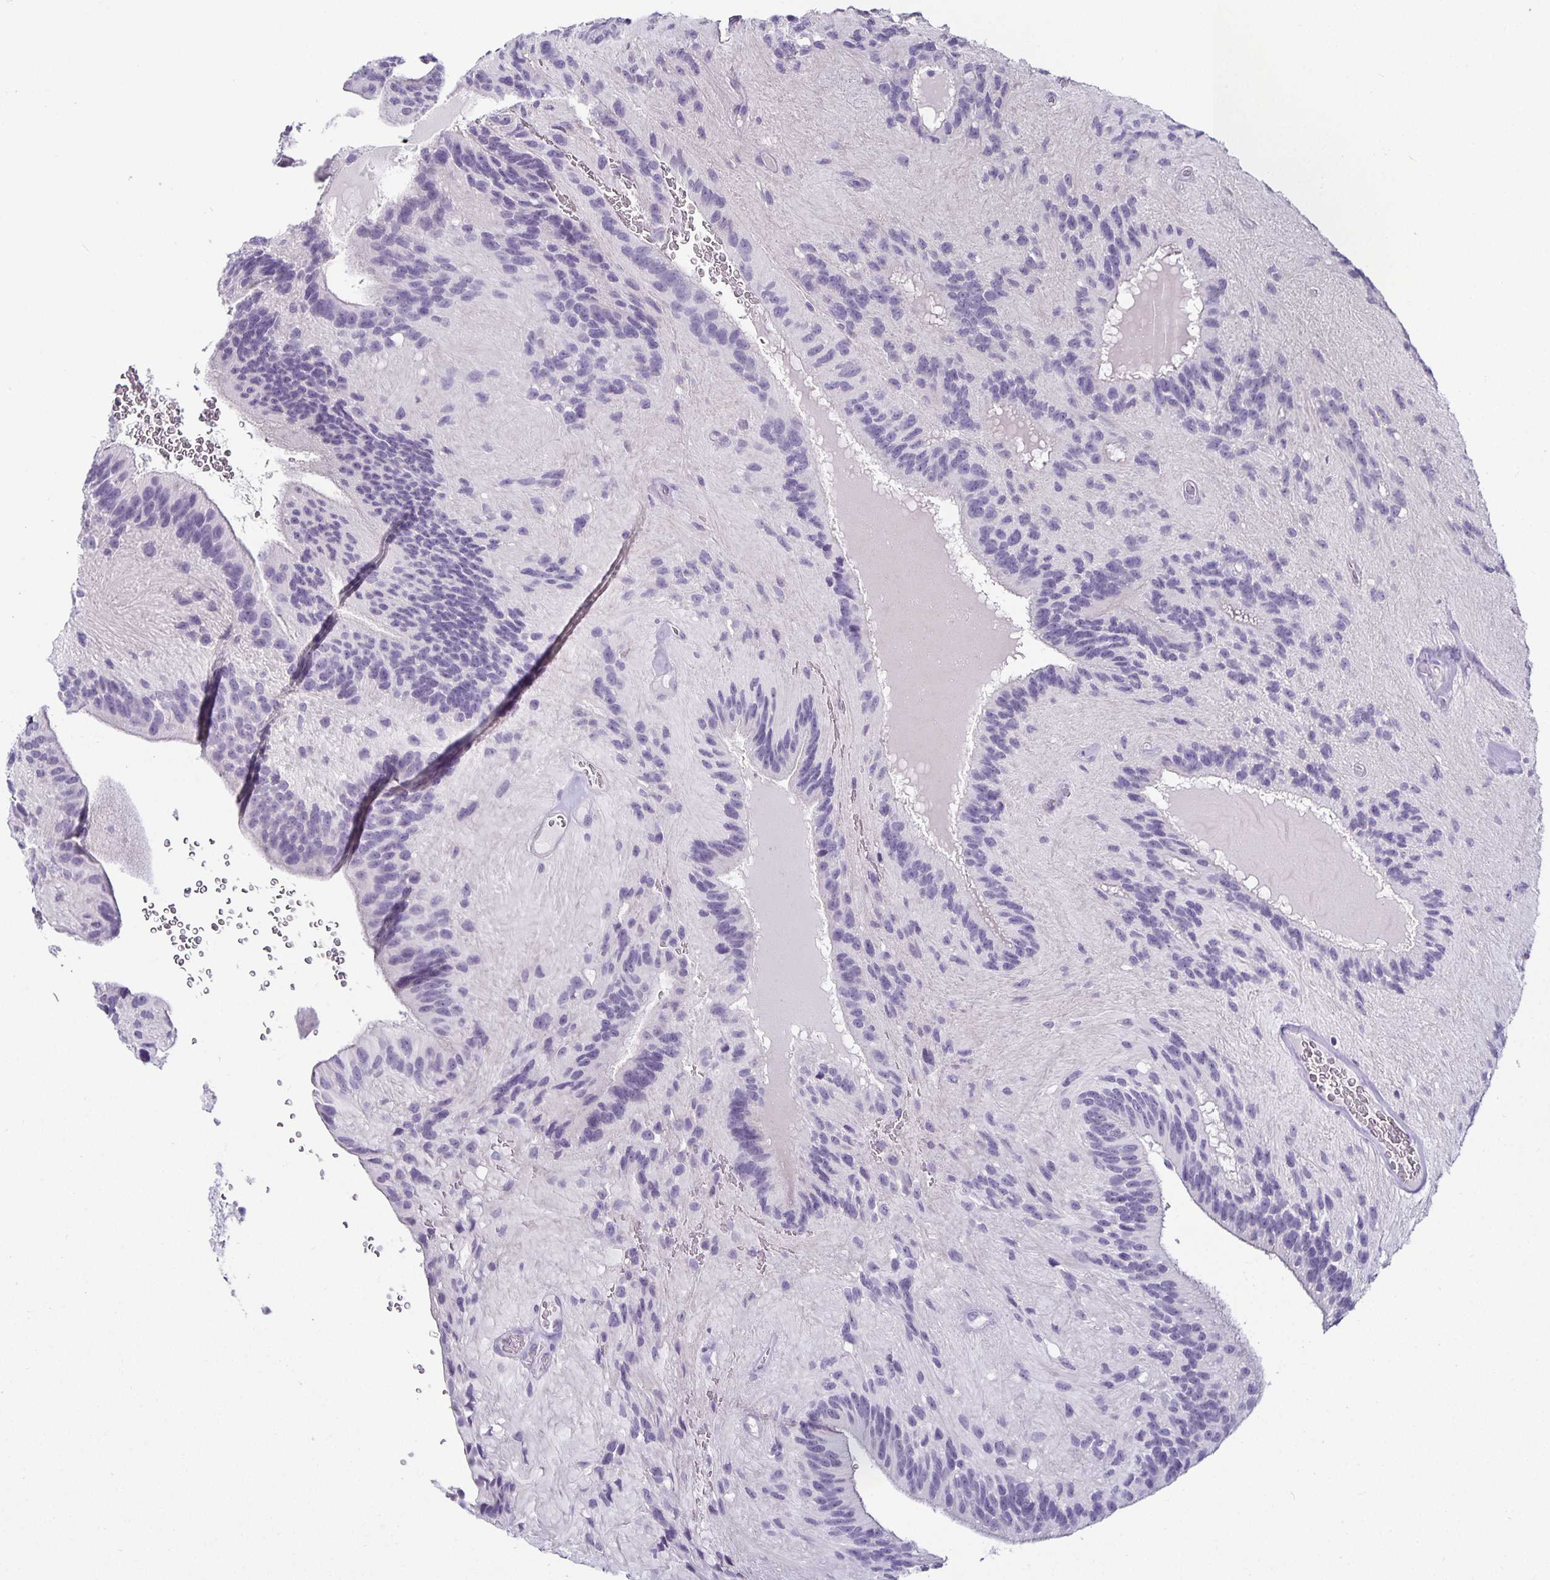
{"staining": {"intensity": "negative", "quantity": "none", "location": "none"}, "tissue": "glioma", "cell_type": "Tumor cells", "image_type": "cancer", "snomed": [{"axis": "morphology", "description": "Glioma, malignant, Low grade"}, {"axis": "topography", "description": "Brain"}], "caption": "IHC of malignant glioma (low-grade) demonstrates no expression in tumor cells. (DAB immunohistochemistry with hematoxylin counter stain).", "gene": "CA12", "patient": {"sex": "male", "age": 31}}